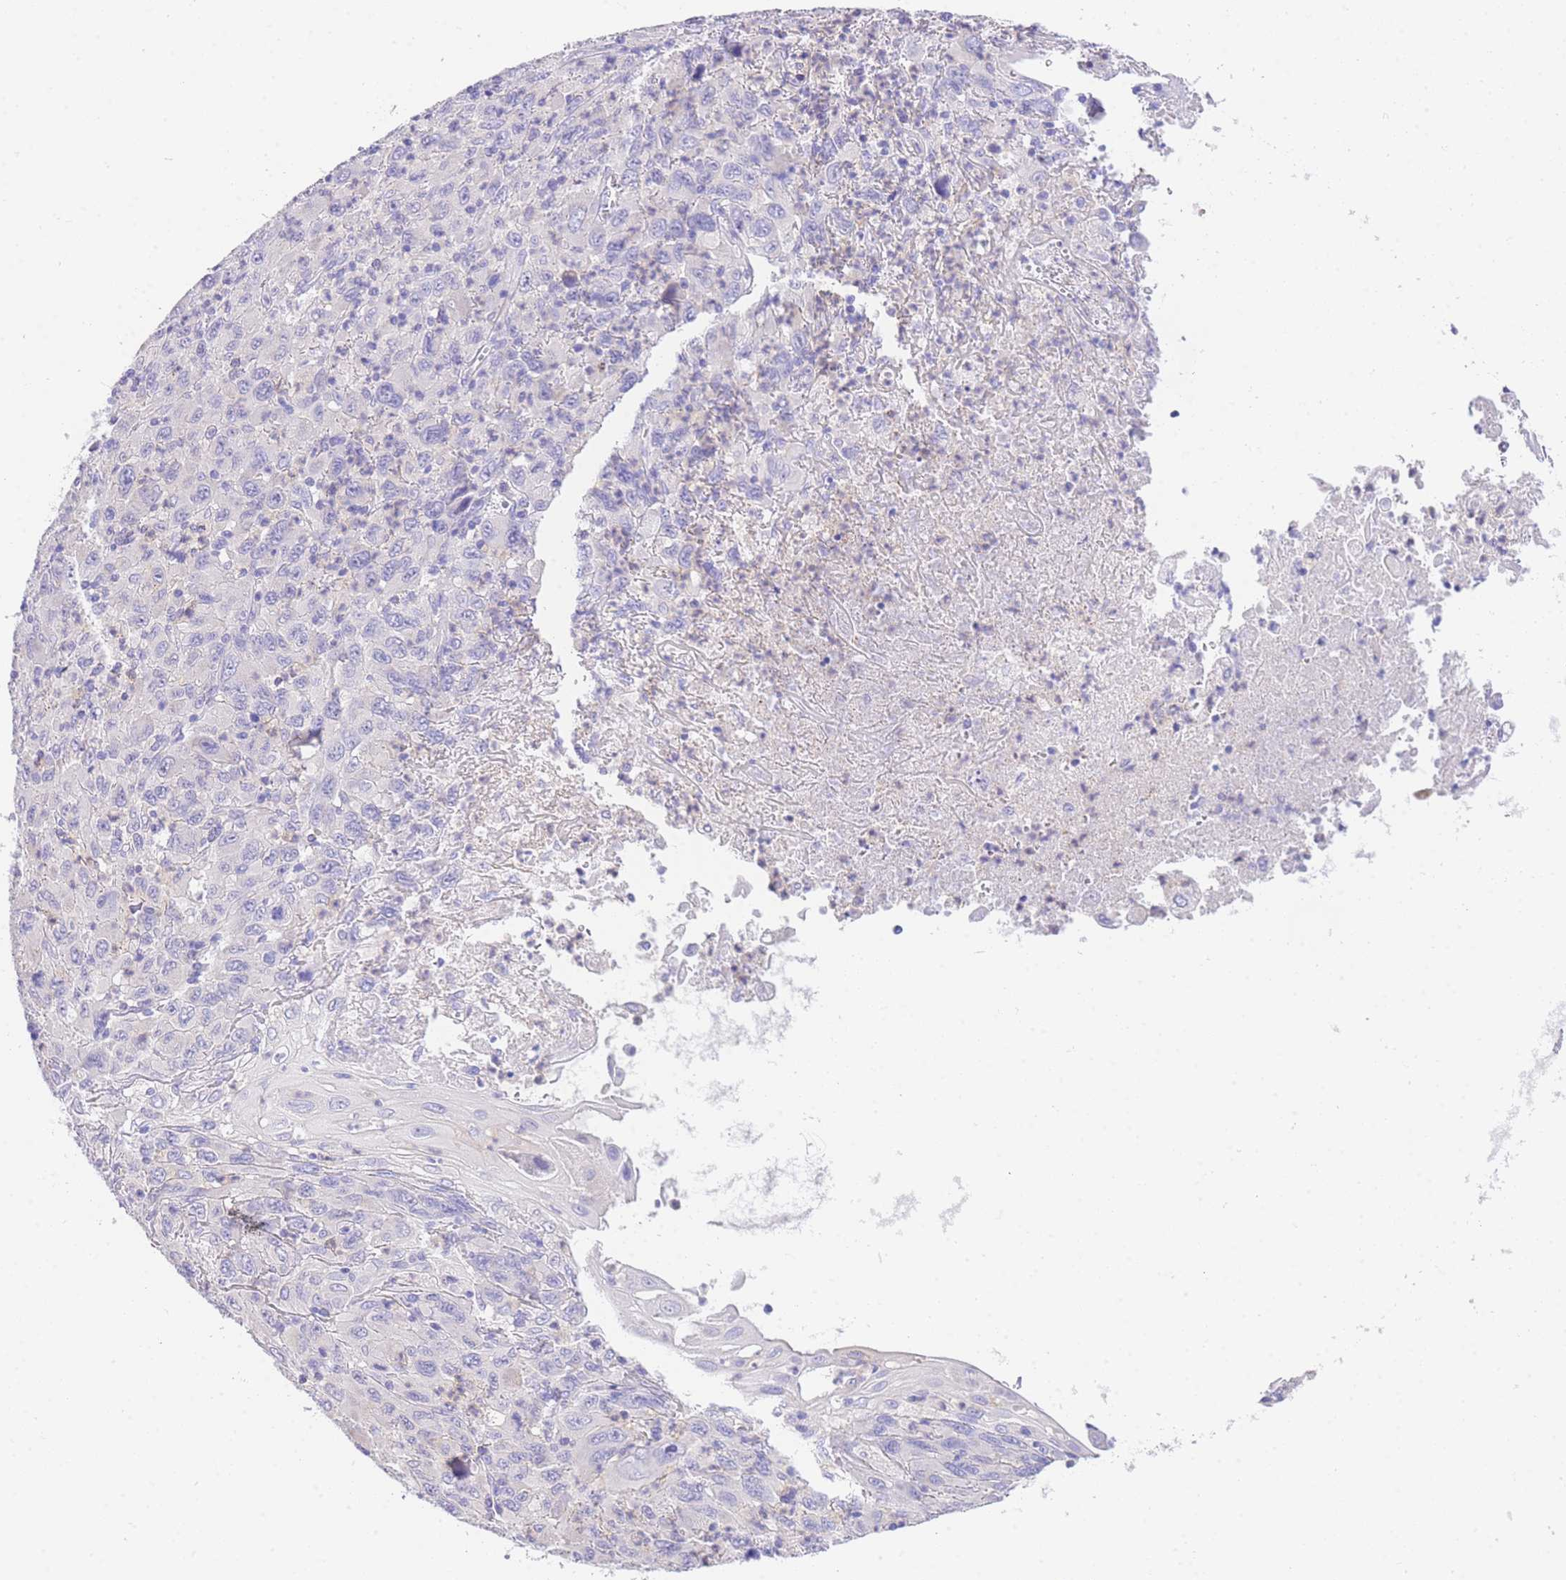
{"staining": {"intensity": "negative", "quantity": "none", "location": "none"}, "tissue": "melanoma", "cell_type": "Tumor cells", "image_type": "cancer", "snomed": [{"axis": "morphology", "description": "Malignant melanoma, Metastatic site"}, {"axis": "topography", "description": "Skin"}], "caption": "Immunohistochemistry (IHC) image of melanoma stained for a protein (brown), which displays no positivity in tumor cells.", "gene": "EPN2", "patient": {"sex": "female", "age": 56}}